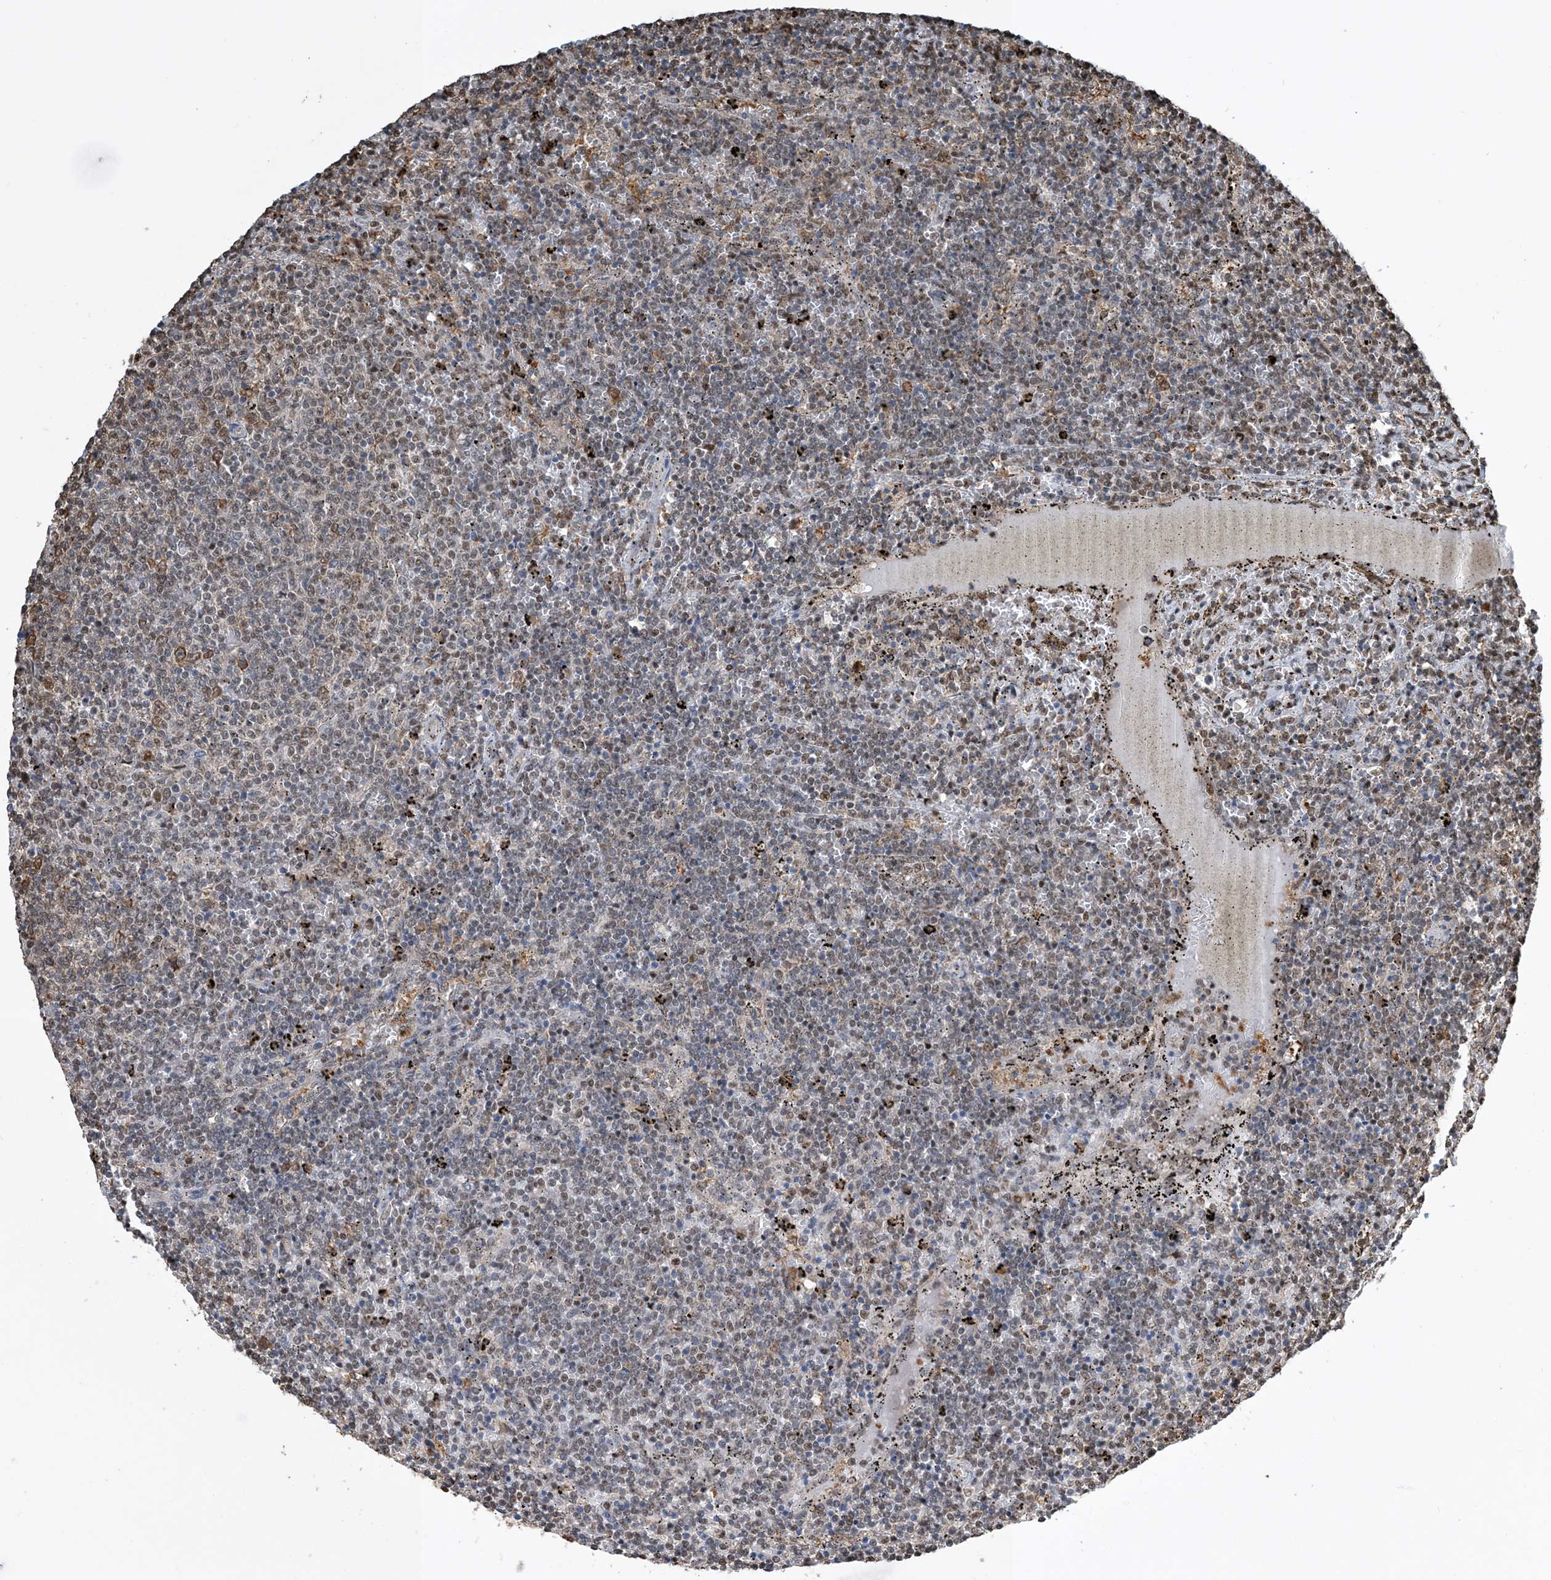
{"staining": {"intensity": "weak", "quantity": "25%-75%", "location": "nuclear"}, "tissue": "lymphoma", "cell_type": "Tumor cells", "image_type": "cancer", "snomed": [{"axis": "morphology", "description": "Malignant lymphoma, non-Hodgkin's type, Low grade"}, {"axis": "topography", "description": "Spleen"}], "caption": "Low-grade malignant lymphoma, non-Hodgkin's type stained for a protein reveals weak nuclear positivity in tumor cells. The protein is stained brown, and the nuclei are stained in blue (DAB IHC with brightfield microscopy, high magnification).", "gene": "HSPA1A", "patient": {"sex": "female", "age": 50}}